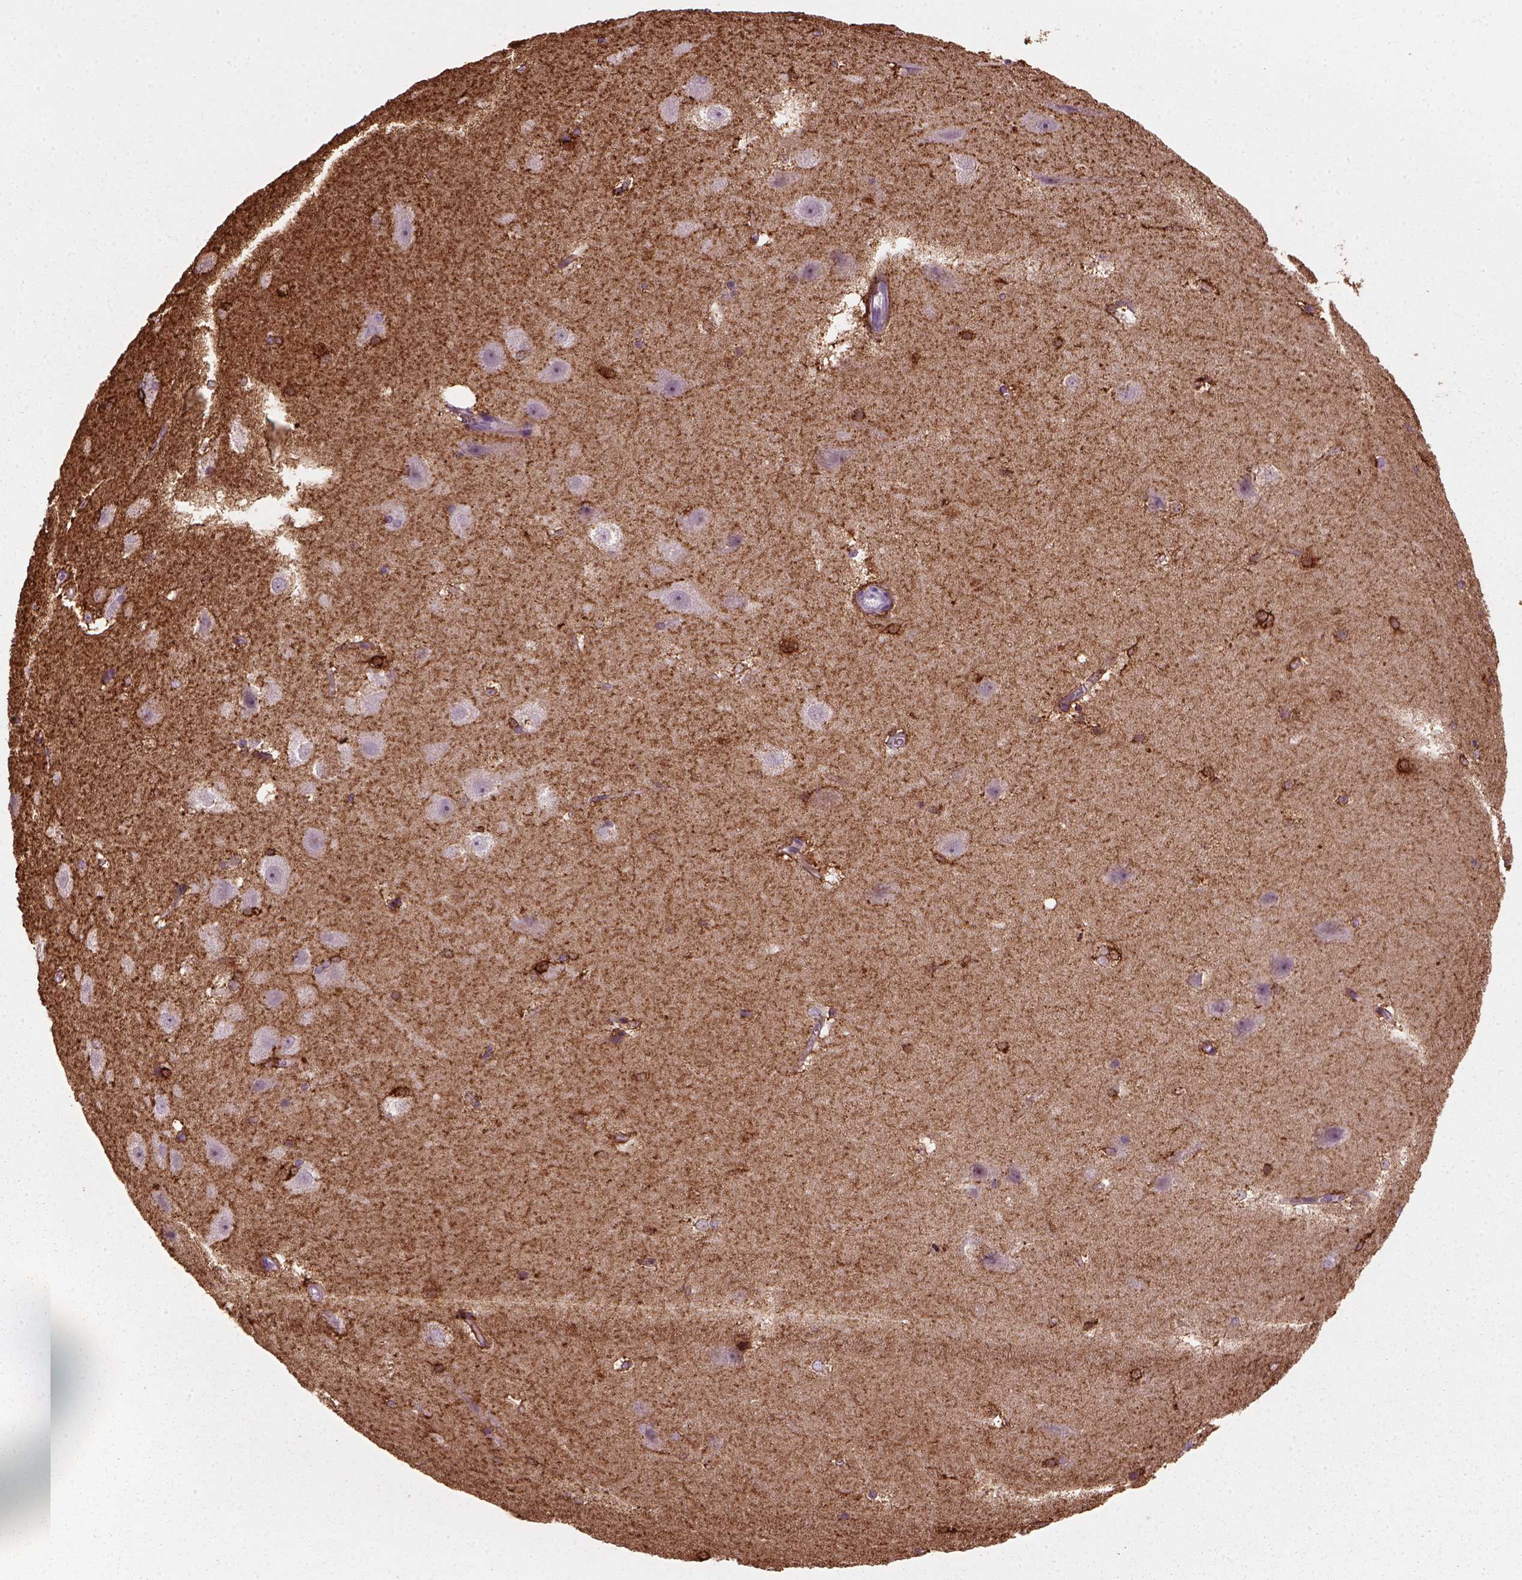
{"staining": {"intensity": "strong", "quantity": "<25%", "location": "cytoplasmic/membranous,nuclear"}, "tissue": "hippocampus", "cell_type": "Glial cells", "image_type": "normal", "snomed": [{"axis": "morphology", "description": "Normal tissue, NOS"}, {"axis": "topography", "description": "Cerebral cortex"}, {"axis": "topography", "description": "Hippocampus"}], "caption": "A medium amount of strong cytoplasmic/membranous,nuclear positivity is identified in about <25% of glial cells in normal hippocampus.", "gene": "MARCKS", "patient": {"sex": "female", "age": 19}}